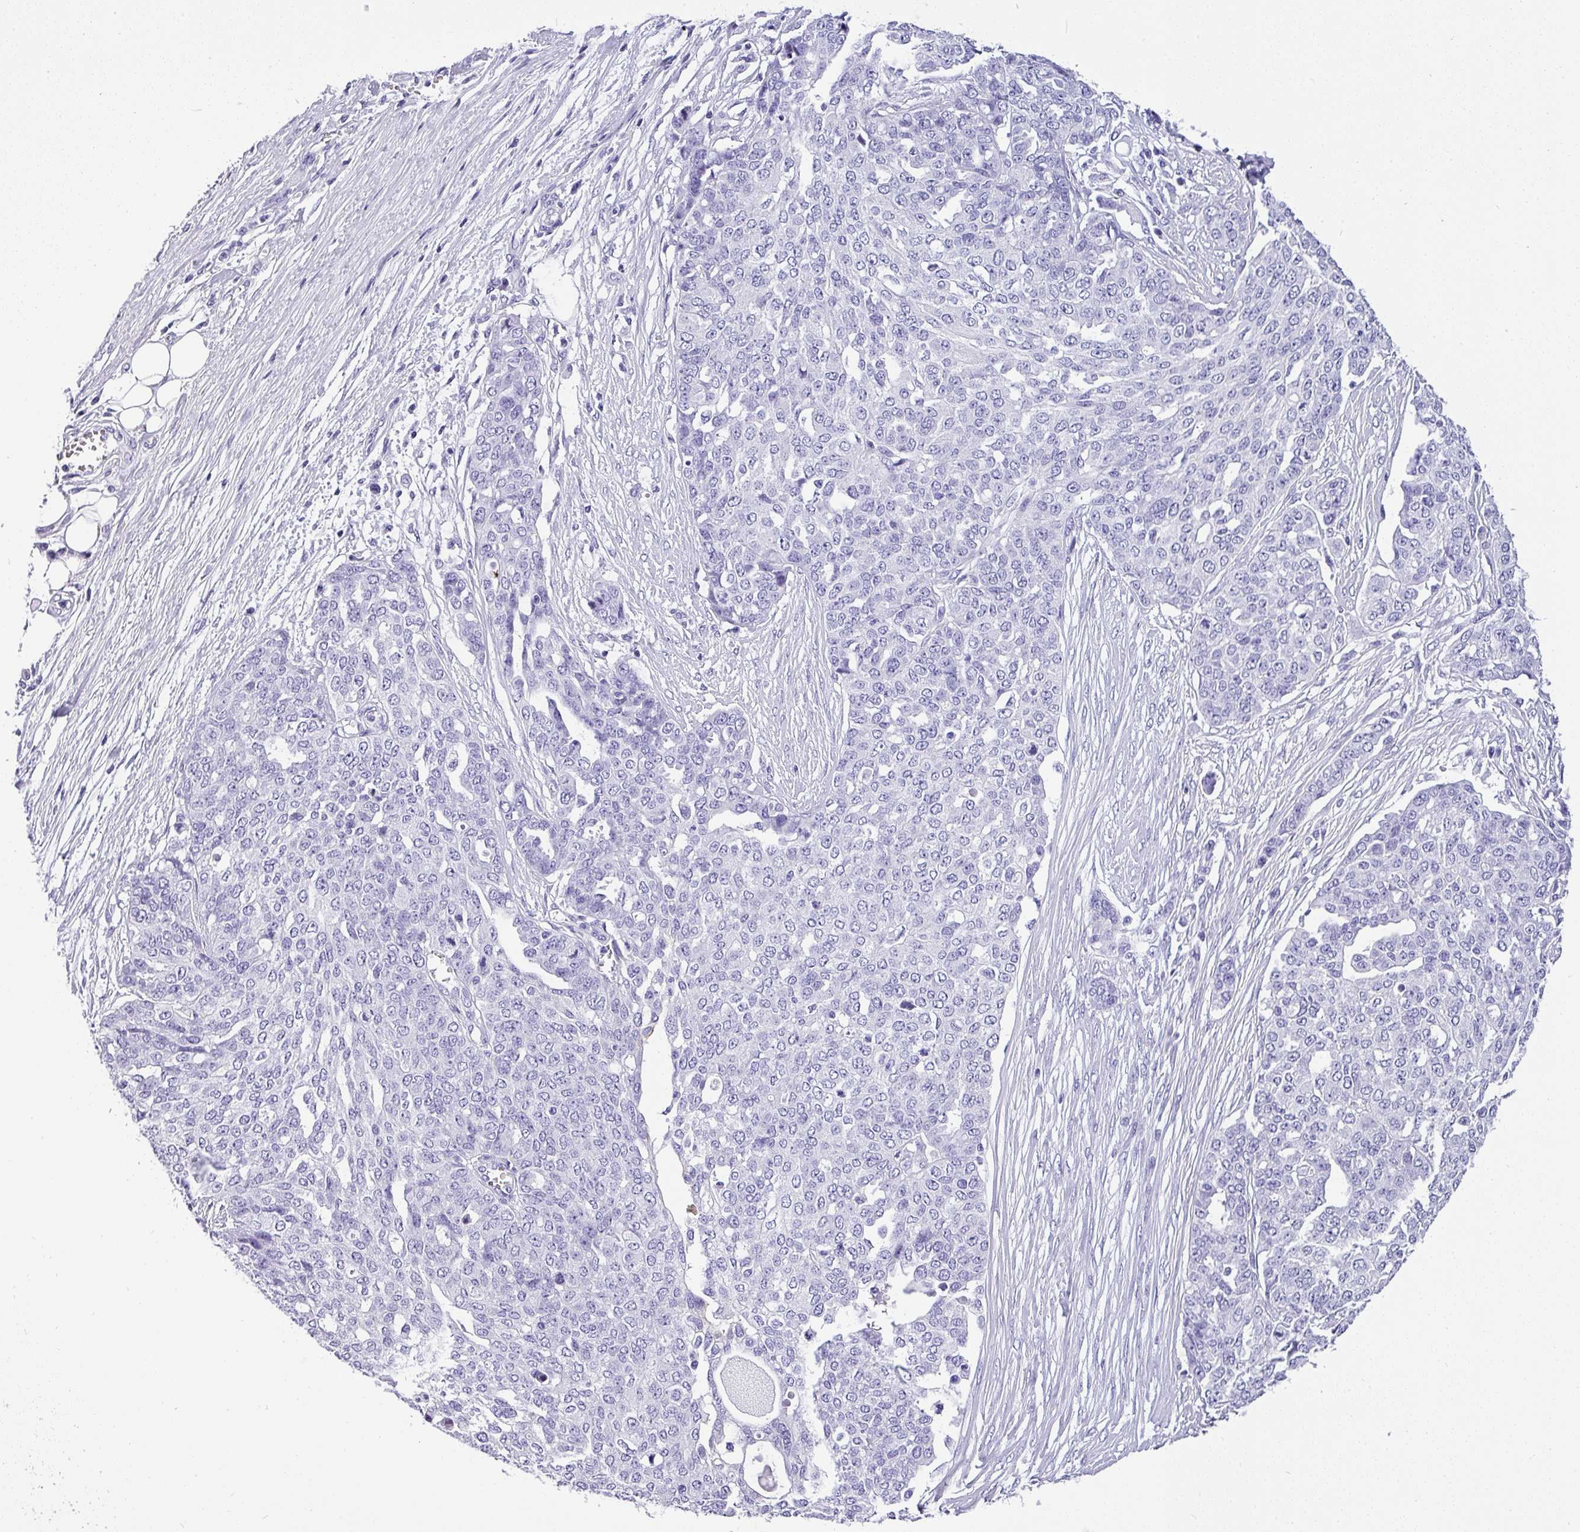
{"staining": {"intensity": "negative", "quantity": "none", "location": "none"}, "tissue": "ovarian cancer", "cell_type": "Tumor cells", "image_type": "cancer", "snomed": [{"axis": "morphology", "description": "Cystadenocarcinoma, serous, NOS"}, {"axis": "topography", "description": "Soft tissue"}, {"axis": "topography", "description": "Ovary"}], "caption": "A micrograph of ovarian cancer (serous cystadenocarcinoma) stained for a protein displays no brown staining in tumor cells. The staining is performed using DAB brown chromogen with nuclei counter-stained in using hematoxylin.", "gene": "MUC21", "patient": {"sex": "female", "age": 57}}